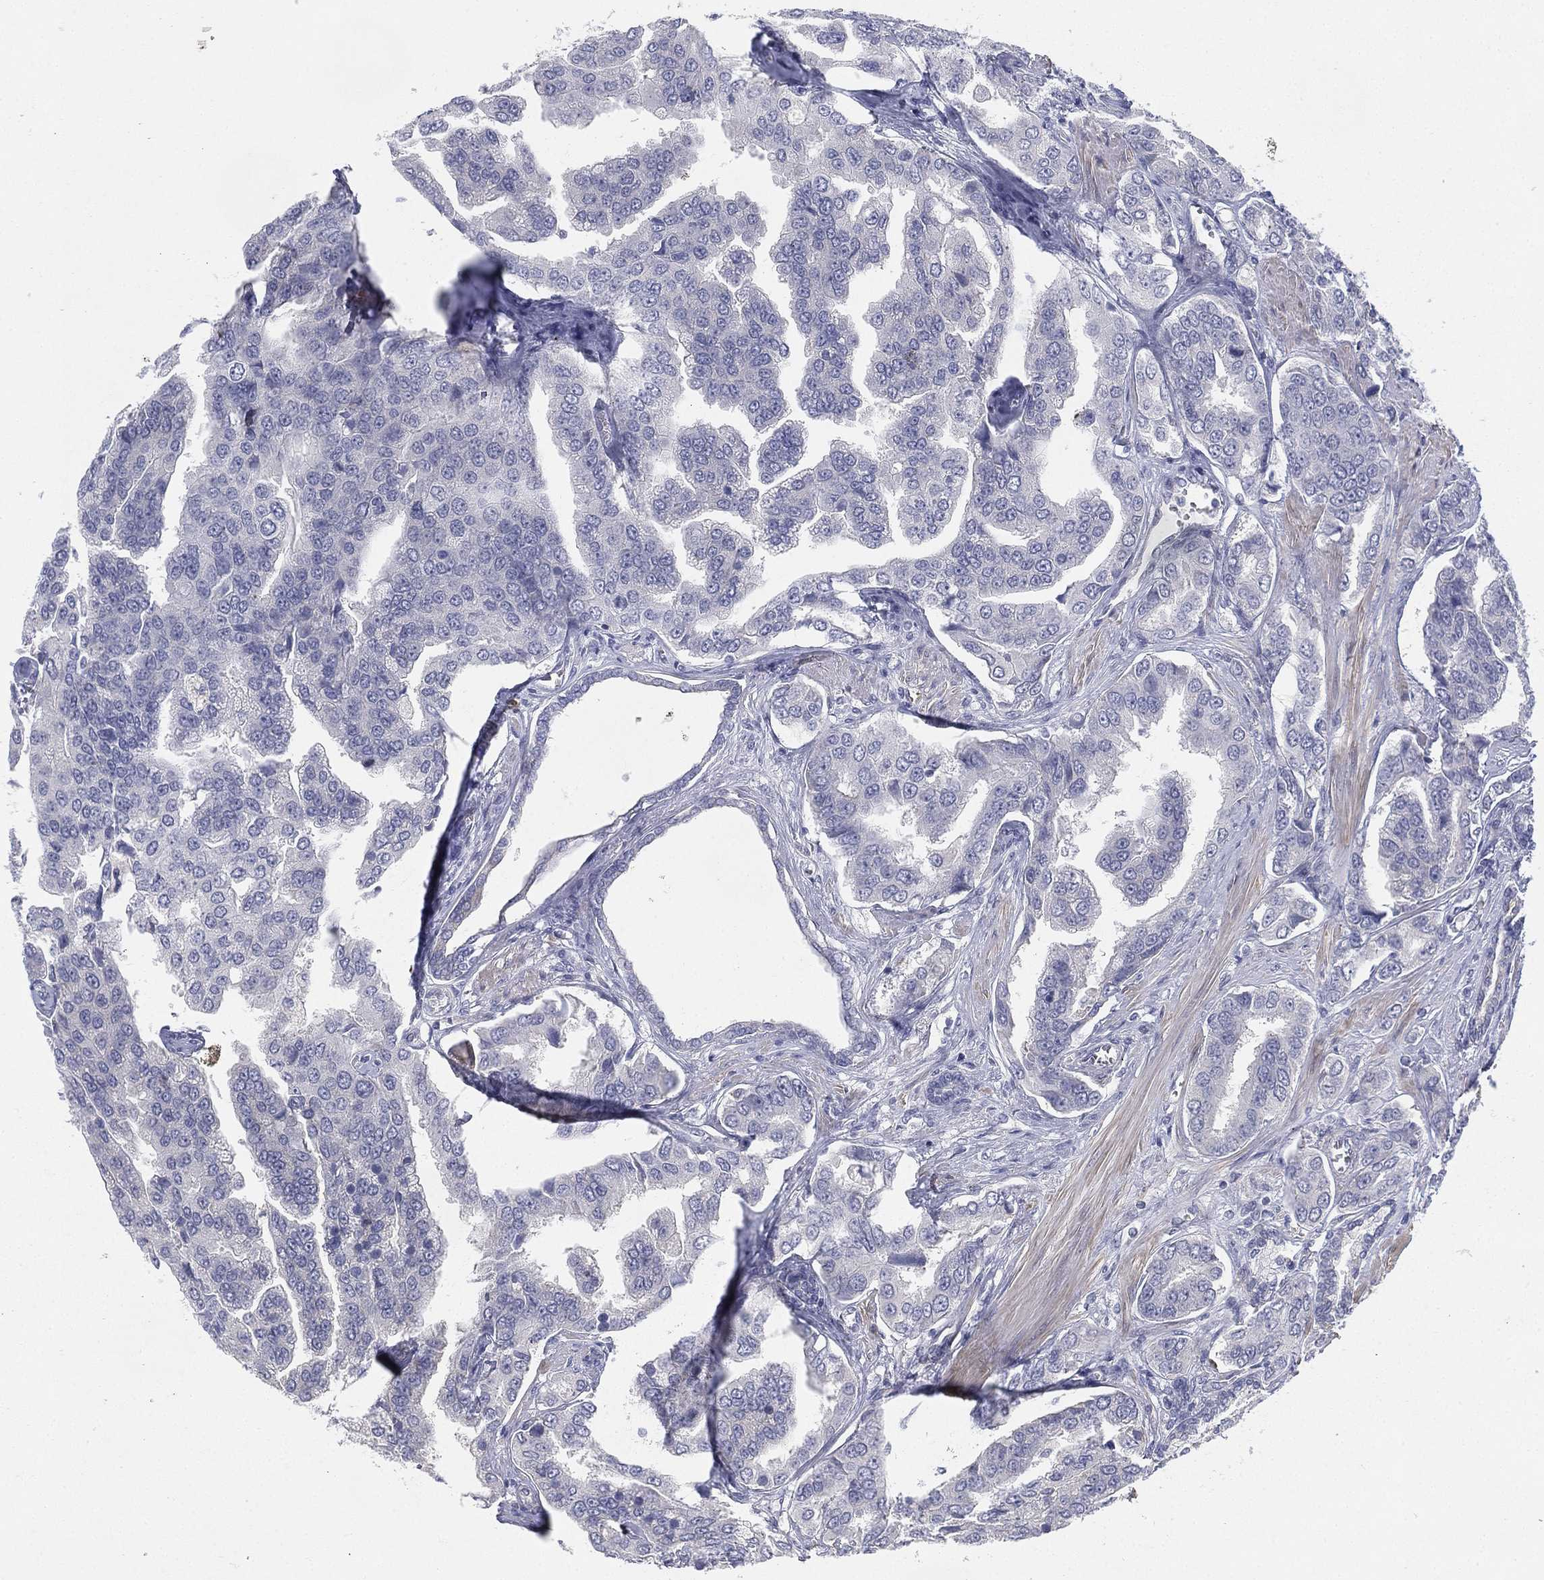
{"staining": {"intensity": "negative", "quantity": "none", "location": "none"}, "tissue": "prostate cancer", "cell_type": "Tumor cells", "image_type": "cancer", "snomed": [{"axis": "morphology", "description": "Adenocarcinoma, NOS"}, {"axis": "topography", "description": "Prostate and seminal vesicle, NOS"}, {"axis": "topography", "description": "Prostate"}], "caption": "Histopathology image shows no protein expression in tumor cells of adenocarcinoma (prostate) tissue. (DAB (3,3'-diaminobenzidine) immunohistochemistry (IHC), high magnification).", "gene": "HEATR4", "patient": {"sex": "male", "age": 69}}